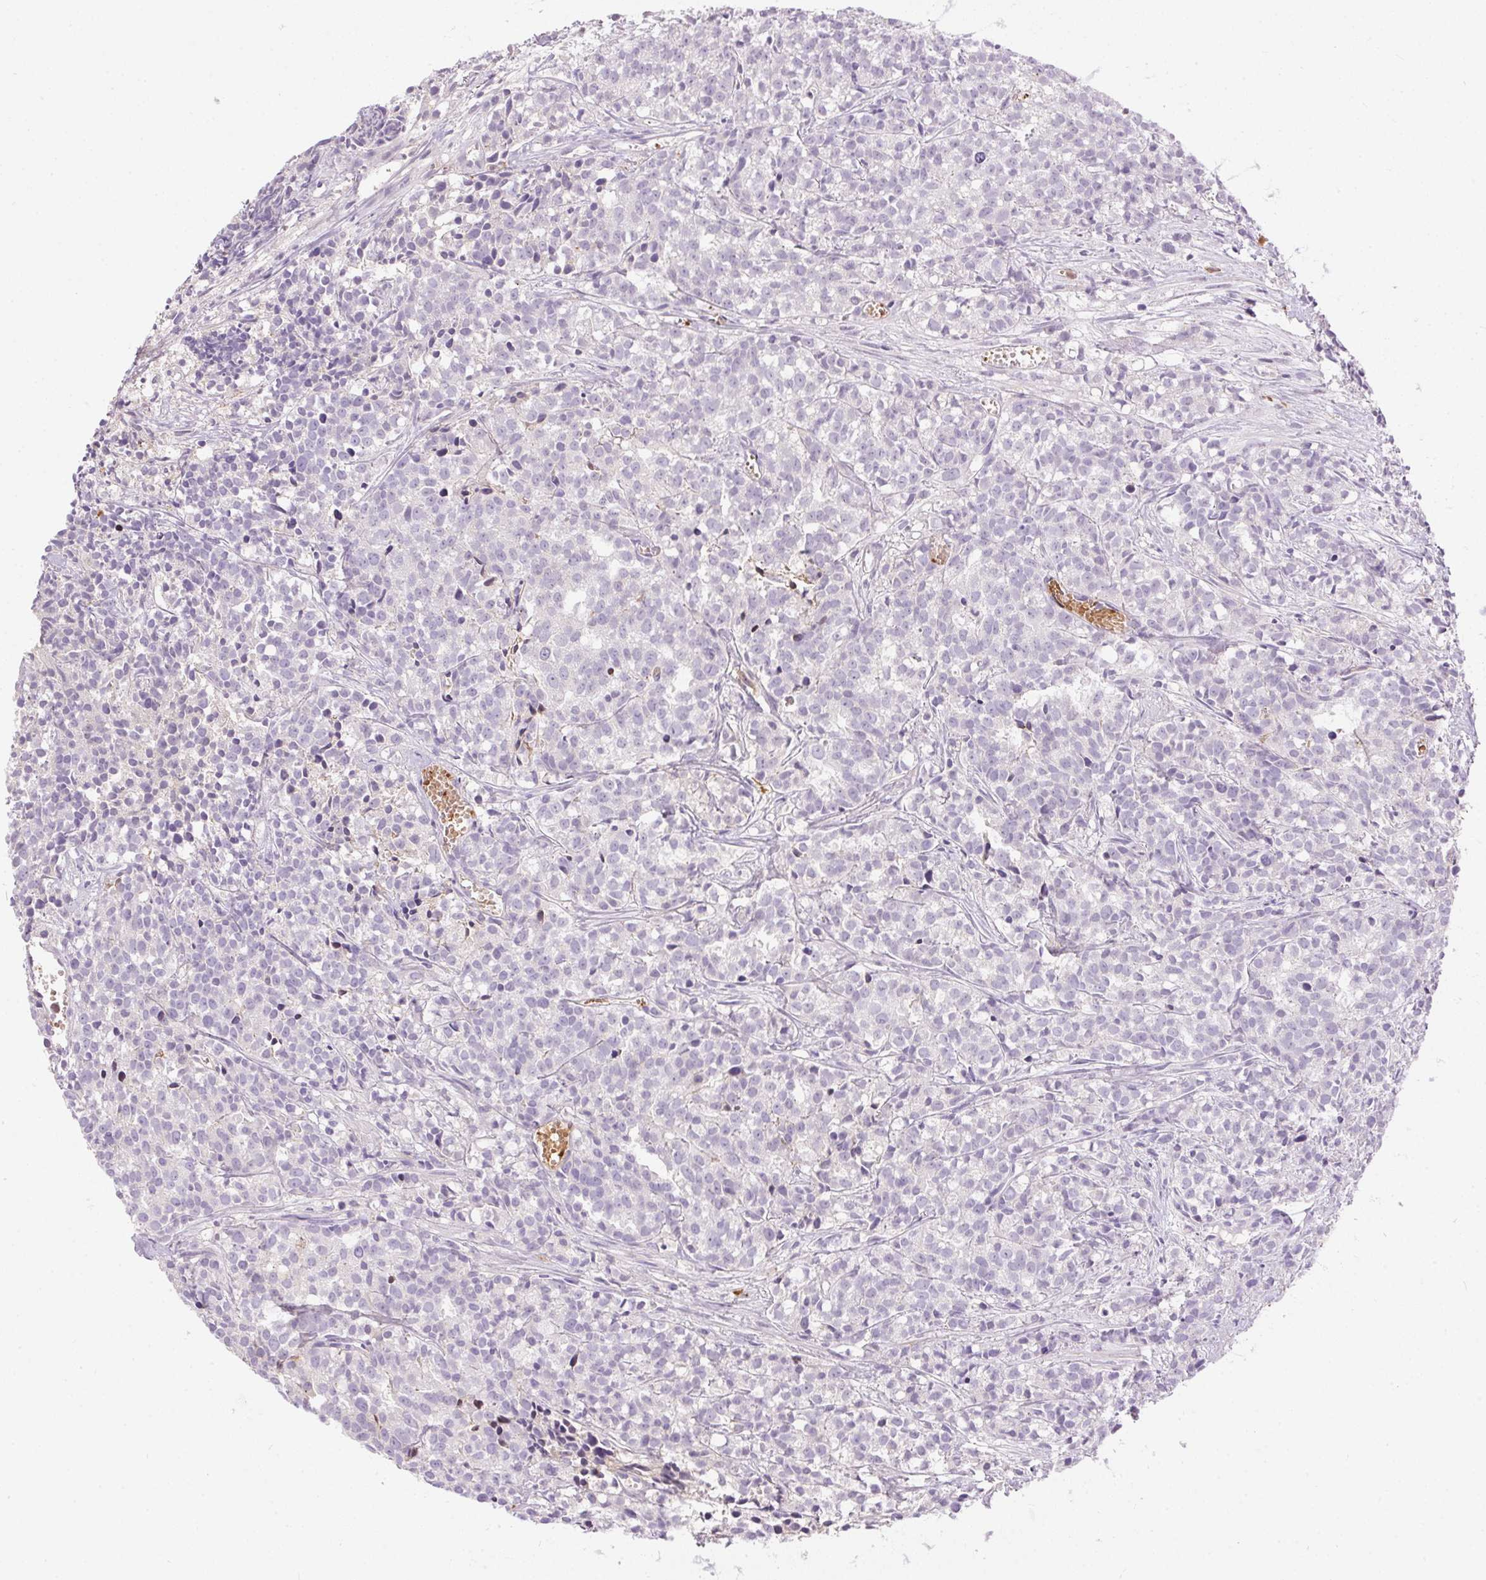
{"staining": {"intensity": "negative", "quantity": "none", "location": "none"}, "tissue": "prostate cancer", "cell_type": "Tumor cells", "image_type": "cancer", "snomed": [{"axis": "morphology", "description": "Adenocarcinoma, High grade"}, {"axis": "topography", "description": "Prostate"}], "caption": "Immunohistochemistry (IHC) histopathology image of human prostate cancer (adenocarcinoma (high-grade)) stained for a protein (brown), which shows no positivity in tumor cells. (DAB (3,3'-diaminobenzidine) IHC with hematoxylin counter stain).", "gene": "ORM1", "patient": {"sex": "male", "age": 58}}